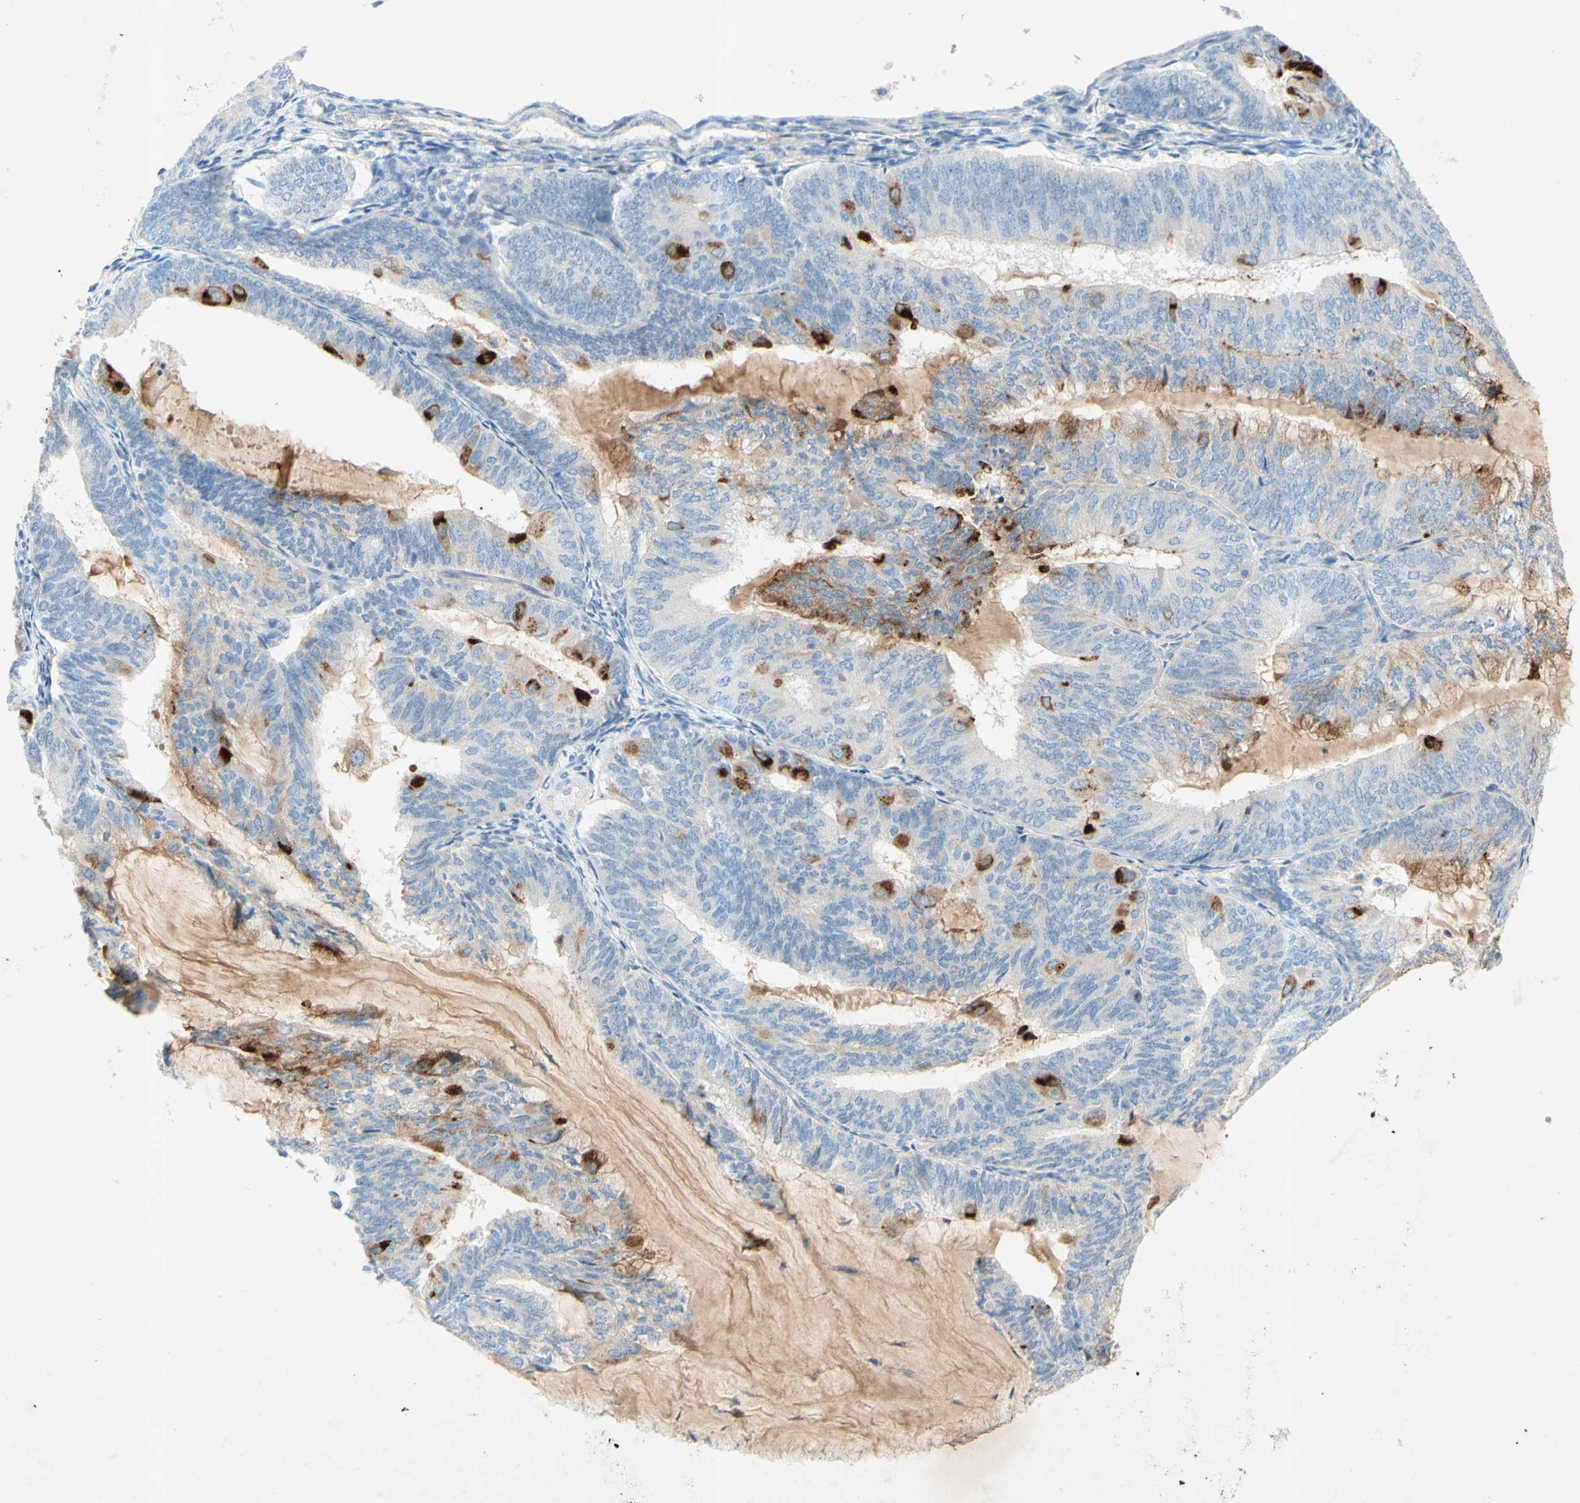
{"staining": {"intensity": "strong", "quantity": "<25%", "location": "cytoplasmic/membranous"}, "tissue": "endometrial cancer", "cell_type": "Tumor cells", "image_type": "cancer", "snomed": [{"axis": "morphology", "description": "Adenocarcinoma, NOS"}, {"axis": "topography", "description": "Endometrium"}], "caption": "Human endometrial cancer (adenocarcinoma) stained with a brown dye exhibits strong cytoplasmic/membranous positive staining in about <25% of tumor cells.", "gene": "GDF15", "patient": {"sex": "female", "age": 81}}